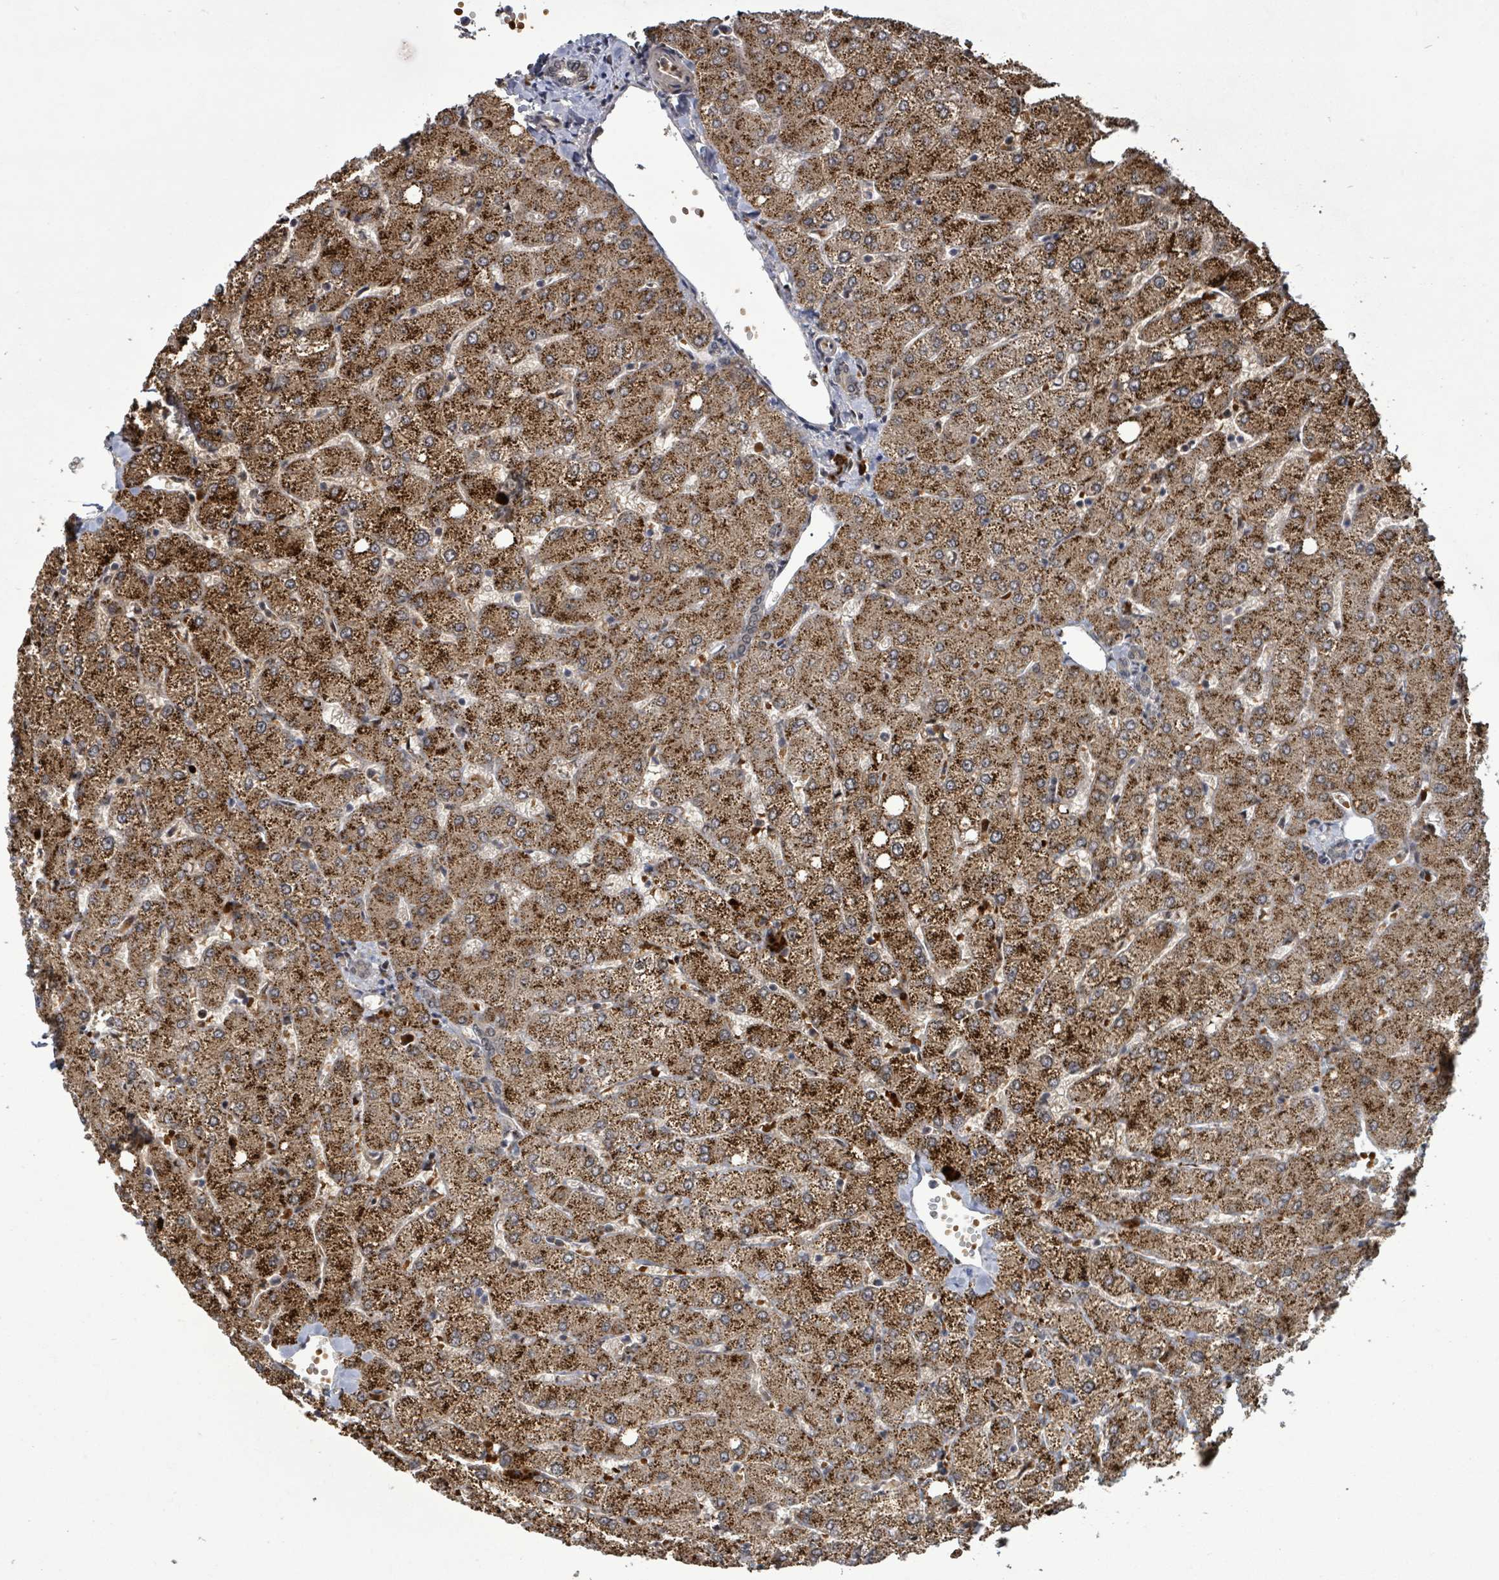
{"staining": {"intensity": "negative", "quantity": "none", "location": "none"}, "tissue": "liver", "cell_type": "Cholangiocytes", "image_type": "normal", "snomed": [{"axis": "morphology", "description": "Normal tissue, NOS"}, {"axis": "topography", "description": "Liver"}], "caption": "Liver stained for a protein using immunohistochemistry shows no staining cholangiocytes.", "gene": "PATZ1", "patient": {"sex": "female", "age": 54}}